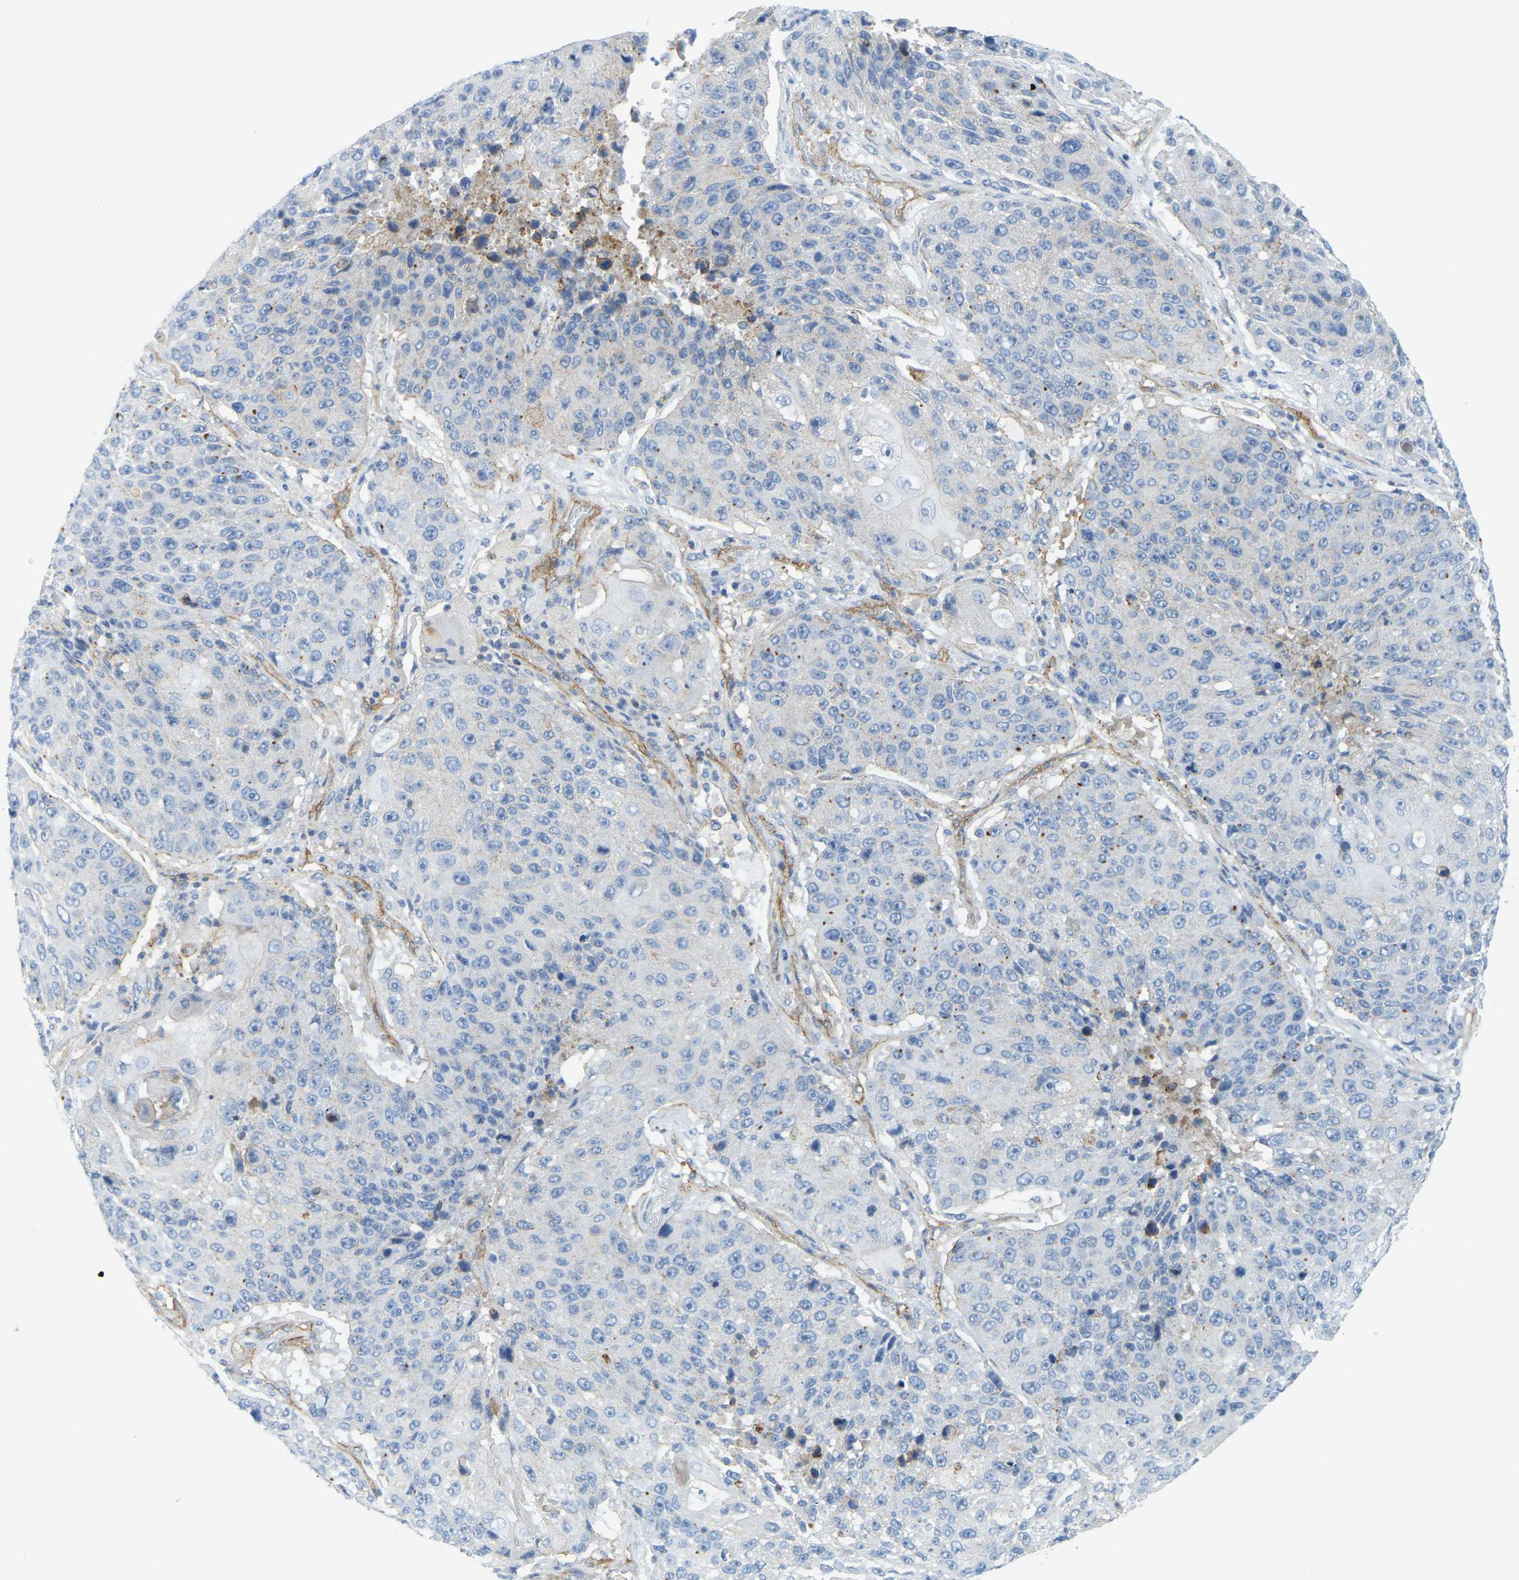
{"staining": {"intensity": "negative", "quantity": "none", "location": "none"}, "tissue": "lung cancer", "cell_type": "Tumor cells", "image_type": "cancer", "snomed": [{"axis": "morphology", "description": "Squamous cell carcinoma, NOS"}, {"axis": "topography", "description": "Lung"}], "caption": "DAB (3,3'-diaminobenzidine) immunohistochemical staining of lung cancer shows no significant staining in tumor cells.", "gene": "MYL3", "patient": {"sex": "male", "age": 61}}